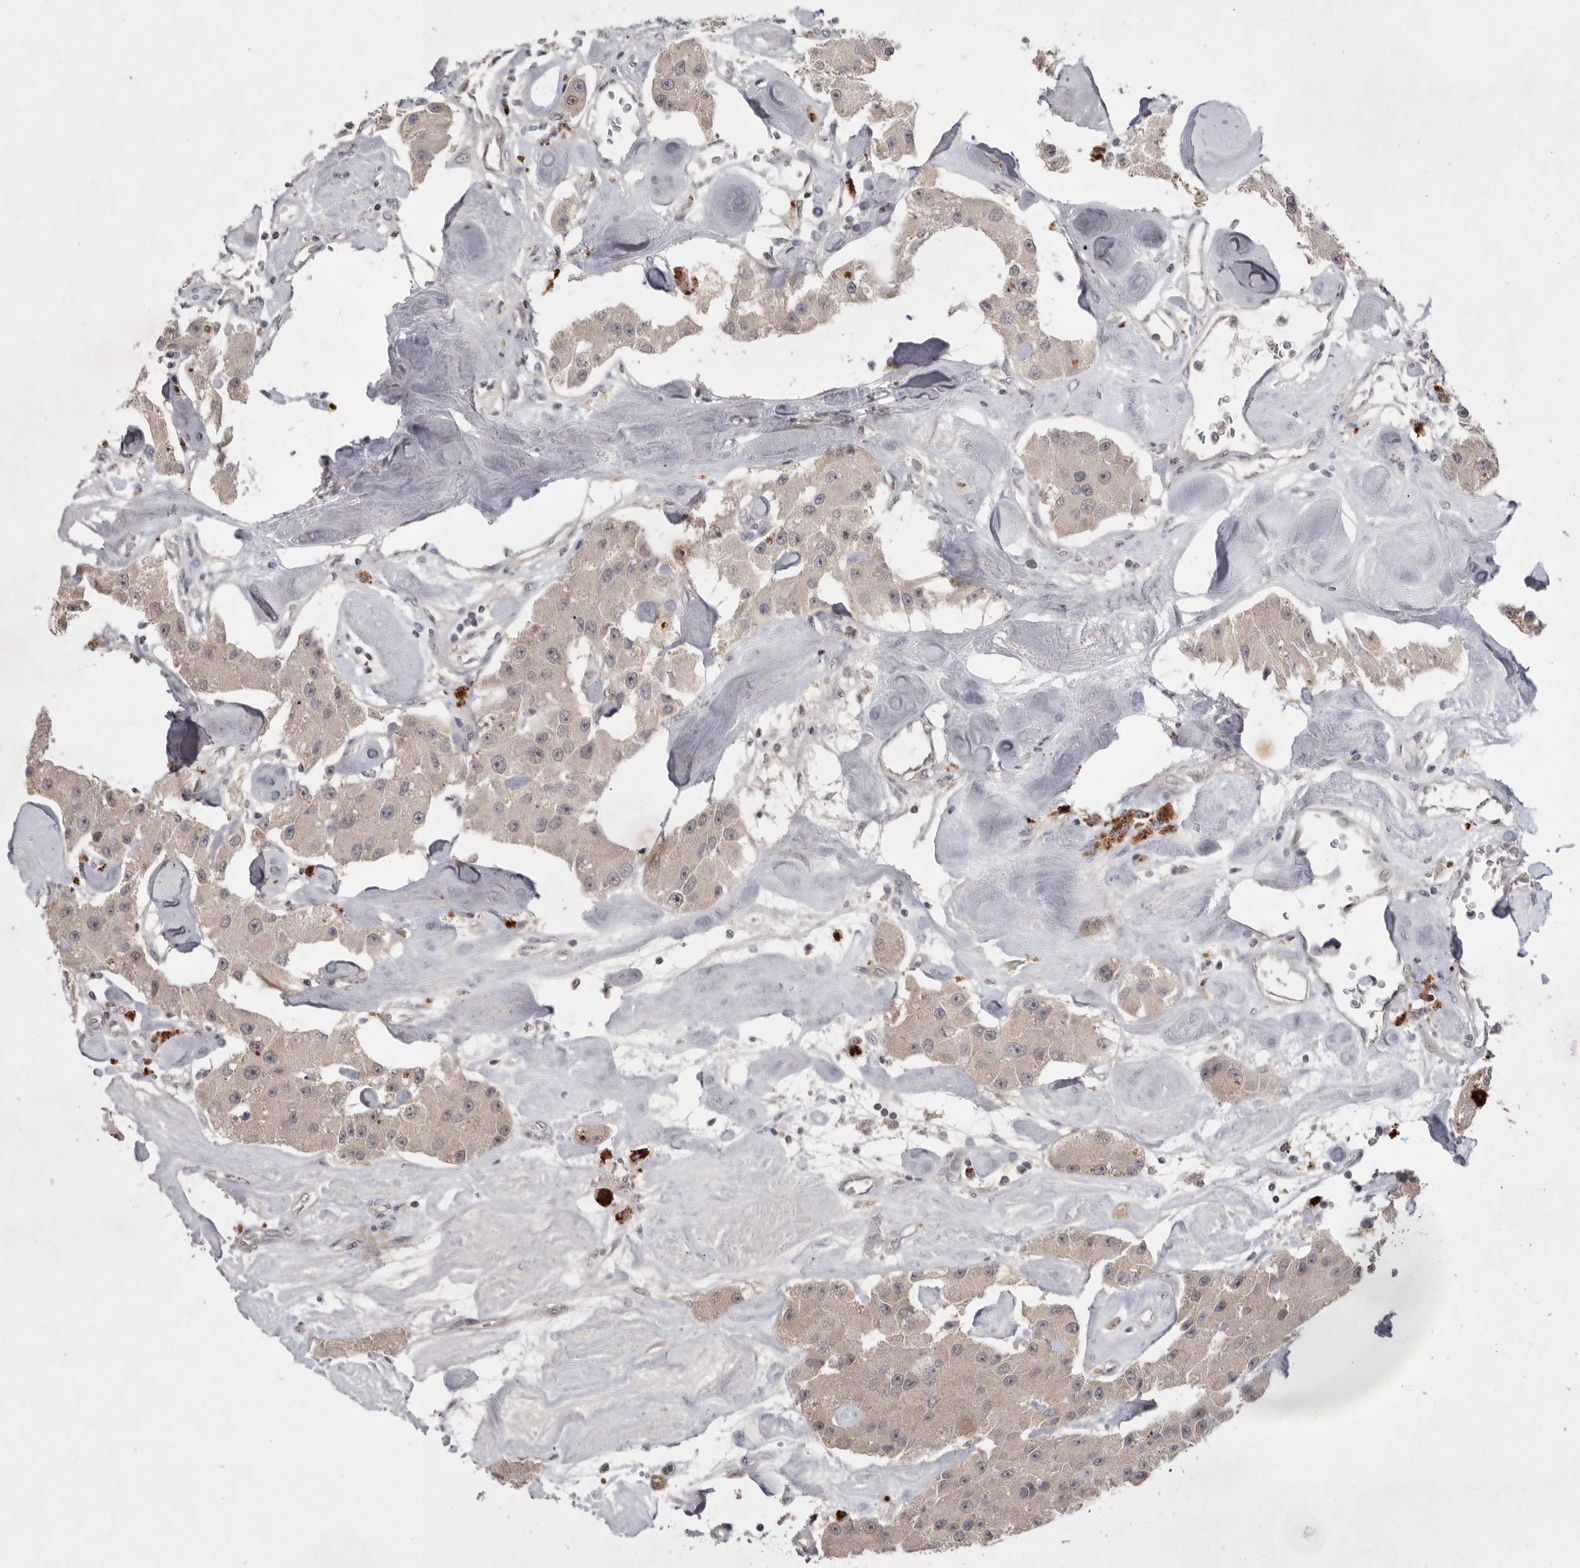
{"staining": {"intensity": "weak", "quantity": ">75%", "location": "cytoplasmic/membranous"}, "tissue": "carcinoid", "cell_type": "Tumor cells", "image_type": "cancer", "snomed": [{"axis": "morphology", "description": "Carcinoid, malignant, NOS"}, {"axis": "topography", "description": "Pancreas"}], "caption": "Carcinoid (malignant) stained with DAB immunohistochemistry shows low levels of weak cytoplasmic/membranous positivity in approximately >75% of tumor cells.", "gene": "HUS1", "patient": {"sex": "male", "age": 41}}